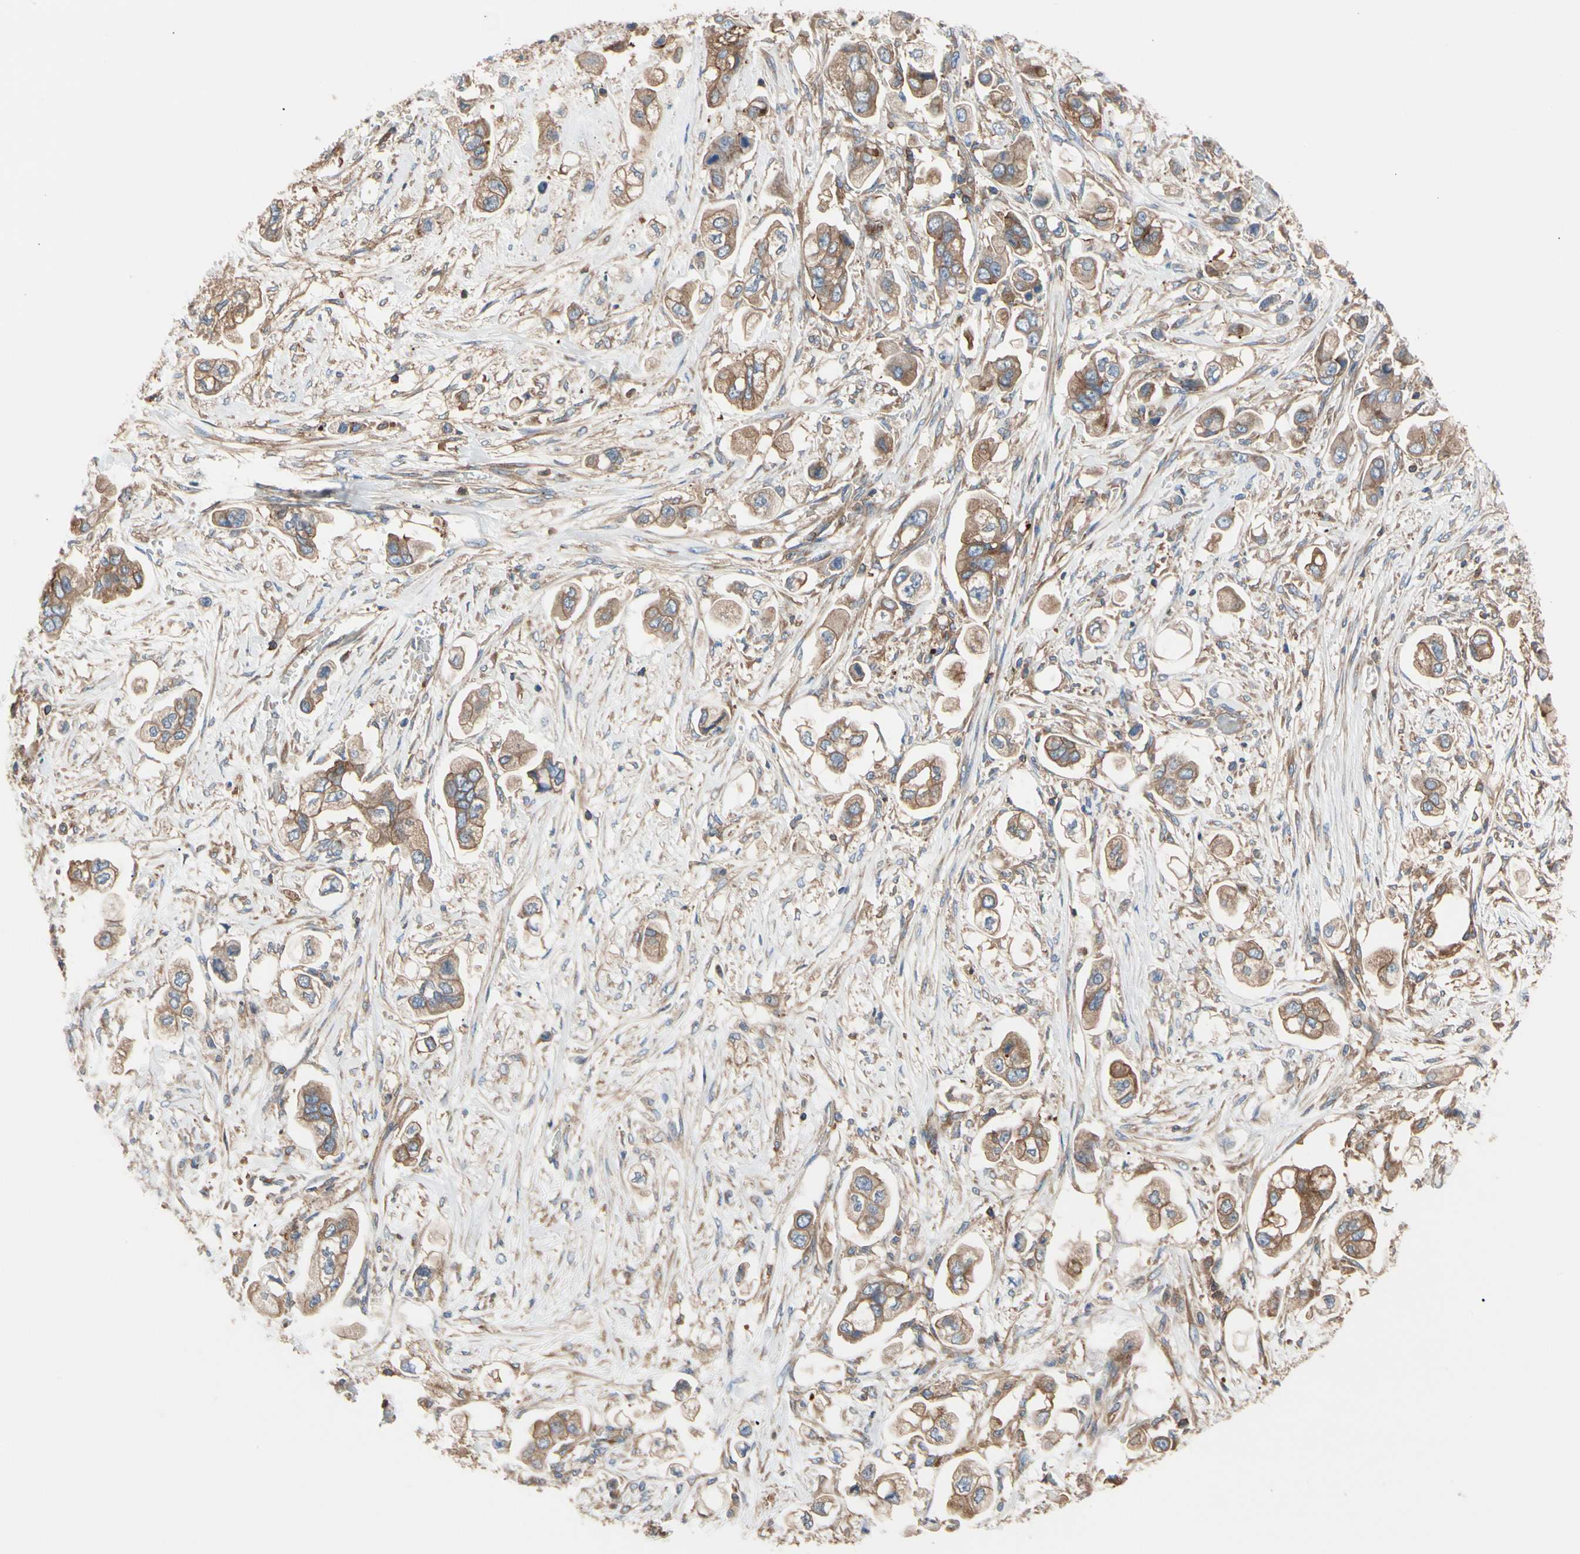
{"staining": {"intensity": "moderate", "quantity": ">75%", "location": "cytoplasmic/membranous"}, "tissue": "stomach cancer", "cell_type": "Tumor cells", "image_type": "cancer", "snomed": [{"axis": "morphology", "description": "Adenocarcinoma, NOS"}, {"axis": "topography", "description": "Stomach"}], "caption": "Adenocarcinoma (stomach) stained for a protein shows moderate cytoplasmic/membranous positivity in tumor cells.", "gene": "ROCK1", "patient": {"sex": "male", "age": 62}}